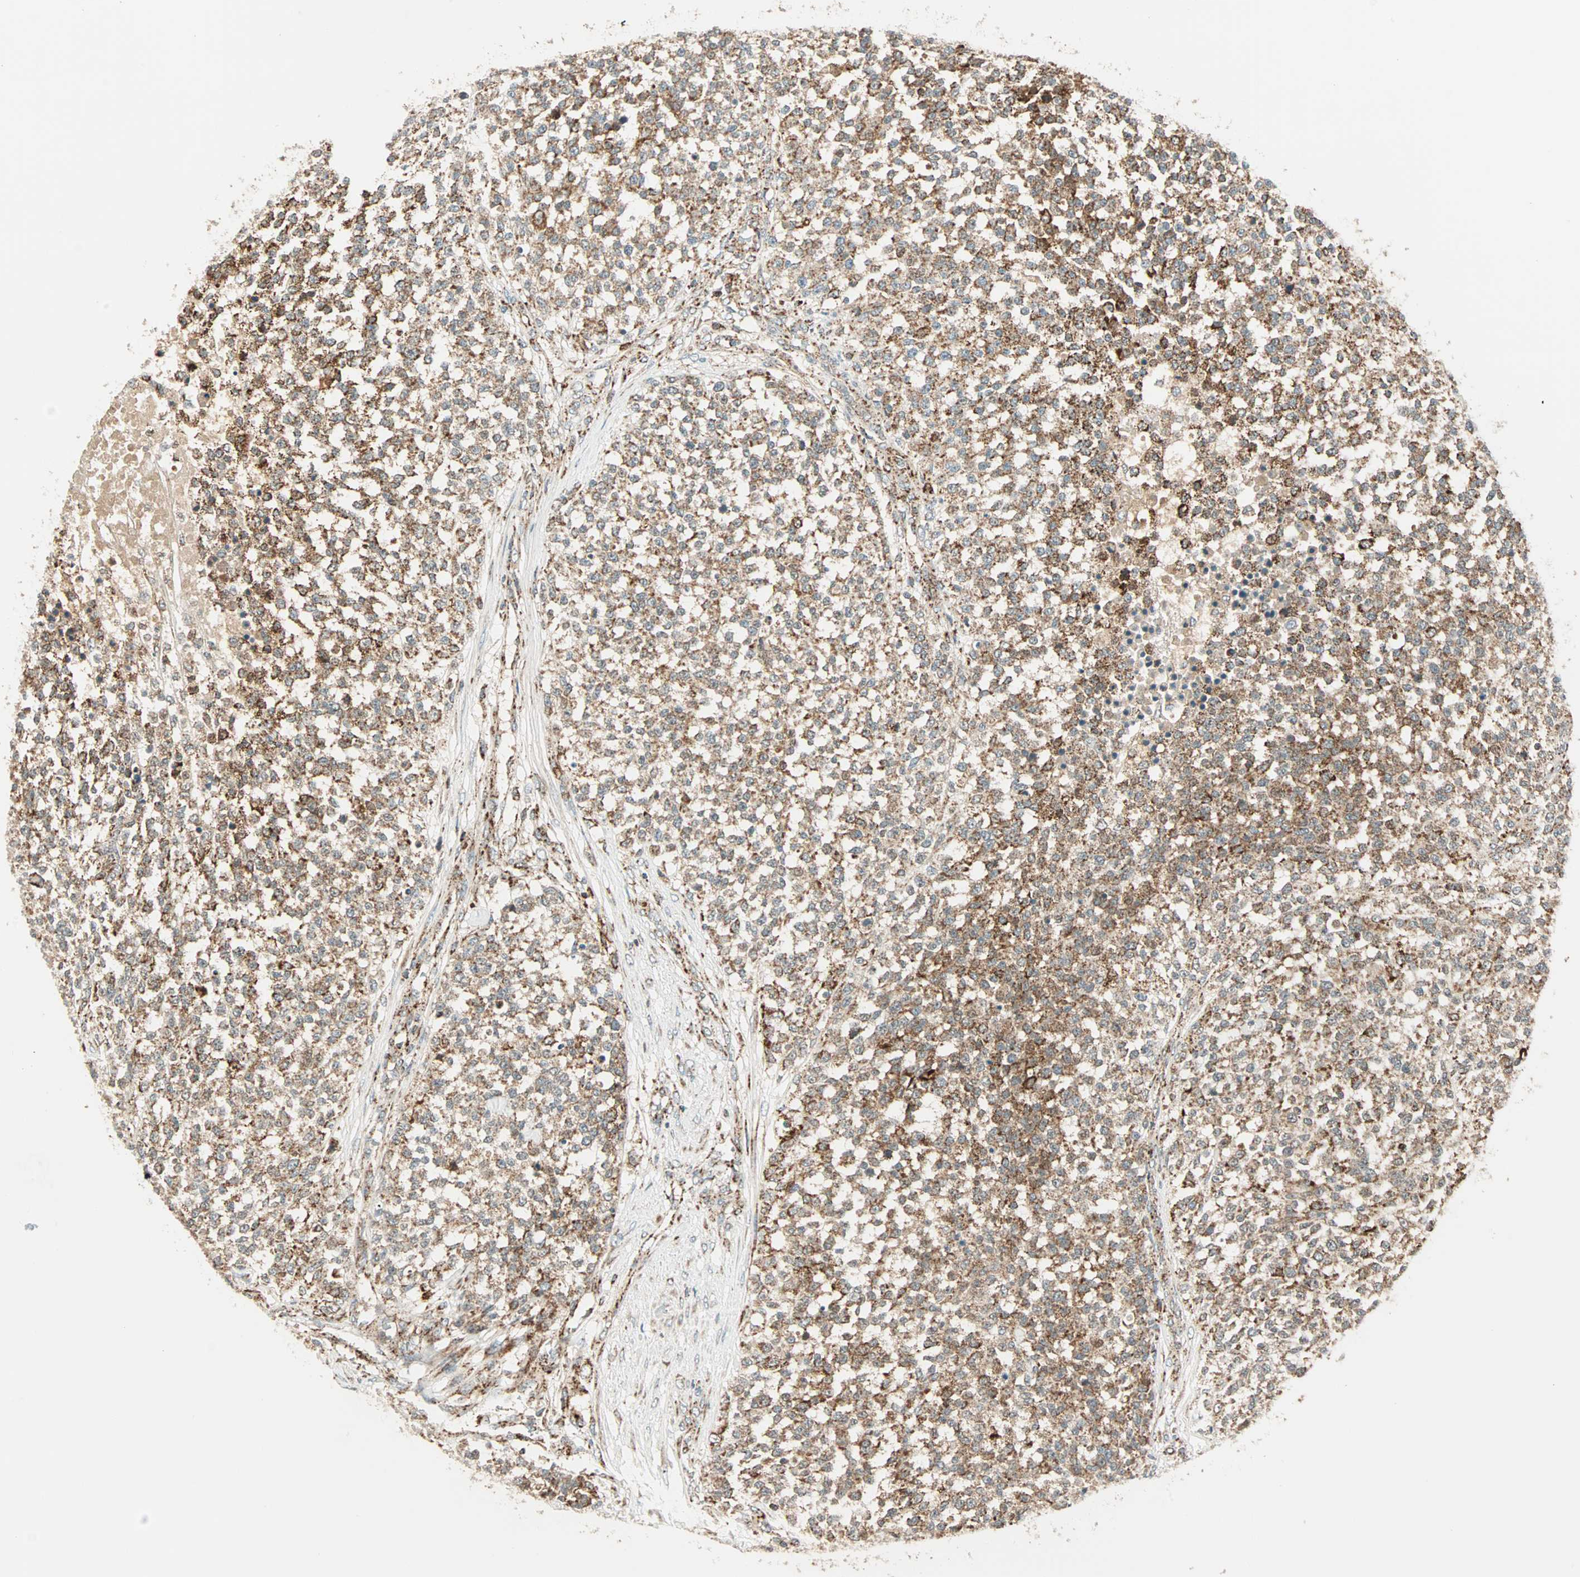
{"staining": {"intensity": "weak", "quantity": ">75%", "location": "cytoplasmic/membranous"}, "tissue": "testis cancer", "cell_type": "Tumor cells", "image_type": "cancer", "snomed": [{"axis": "morphology", "description": "Seminoma, NOS"}, {"axis": "topography", "description": "Testis"}], "caption": "A brown stain shows weak cytoplasmic/membranous expression of a protein in testis cancer (seminoma) tumor cells. The staining was performed using DAB (3,3'-diaminobenzidine), with brown indicating positive protein expression. Nuclei are stained blue with hematoxylin.", "gene": "SPRY4", "patient": {"sex": "male", "age": 59}}